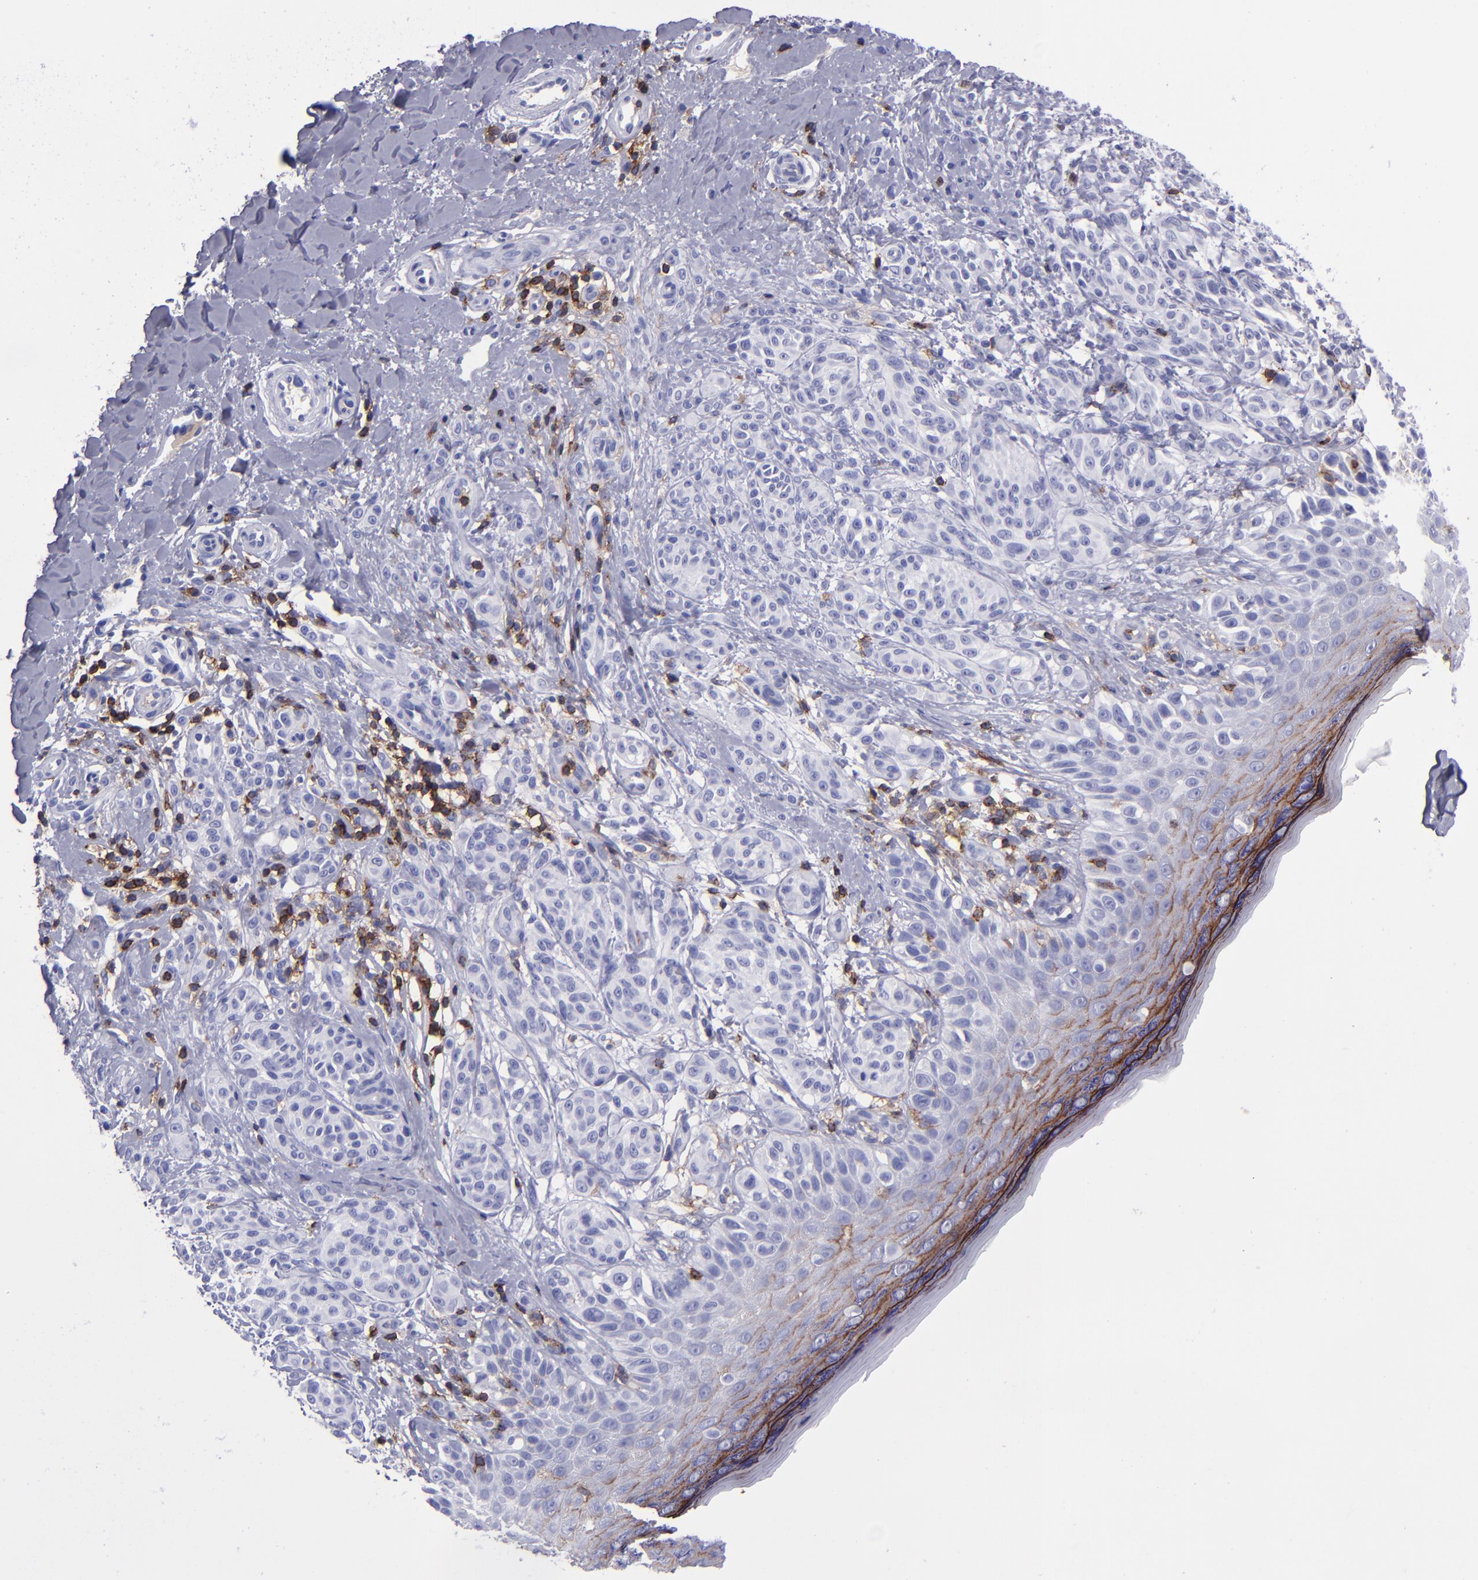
{"staining": {"intensity": "negative", "quantity": "none", "location": "none"}, "tissue": "melanoma", "cell_type": "Tumor cells", "image_type": "cancer", "snomed": [{"axis": "morphology", "description": "Malignant melanoma, NOS"}, {"axis": "topography", "description": "Skin"}], "caption": "This is an immunohistochemistry (IHC) micrograph of malignant melanoma. There is no expression in tumor cells.", "gene": "ICAM3", "patient": {"sex": "male", "age": 57}}